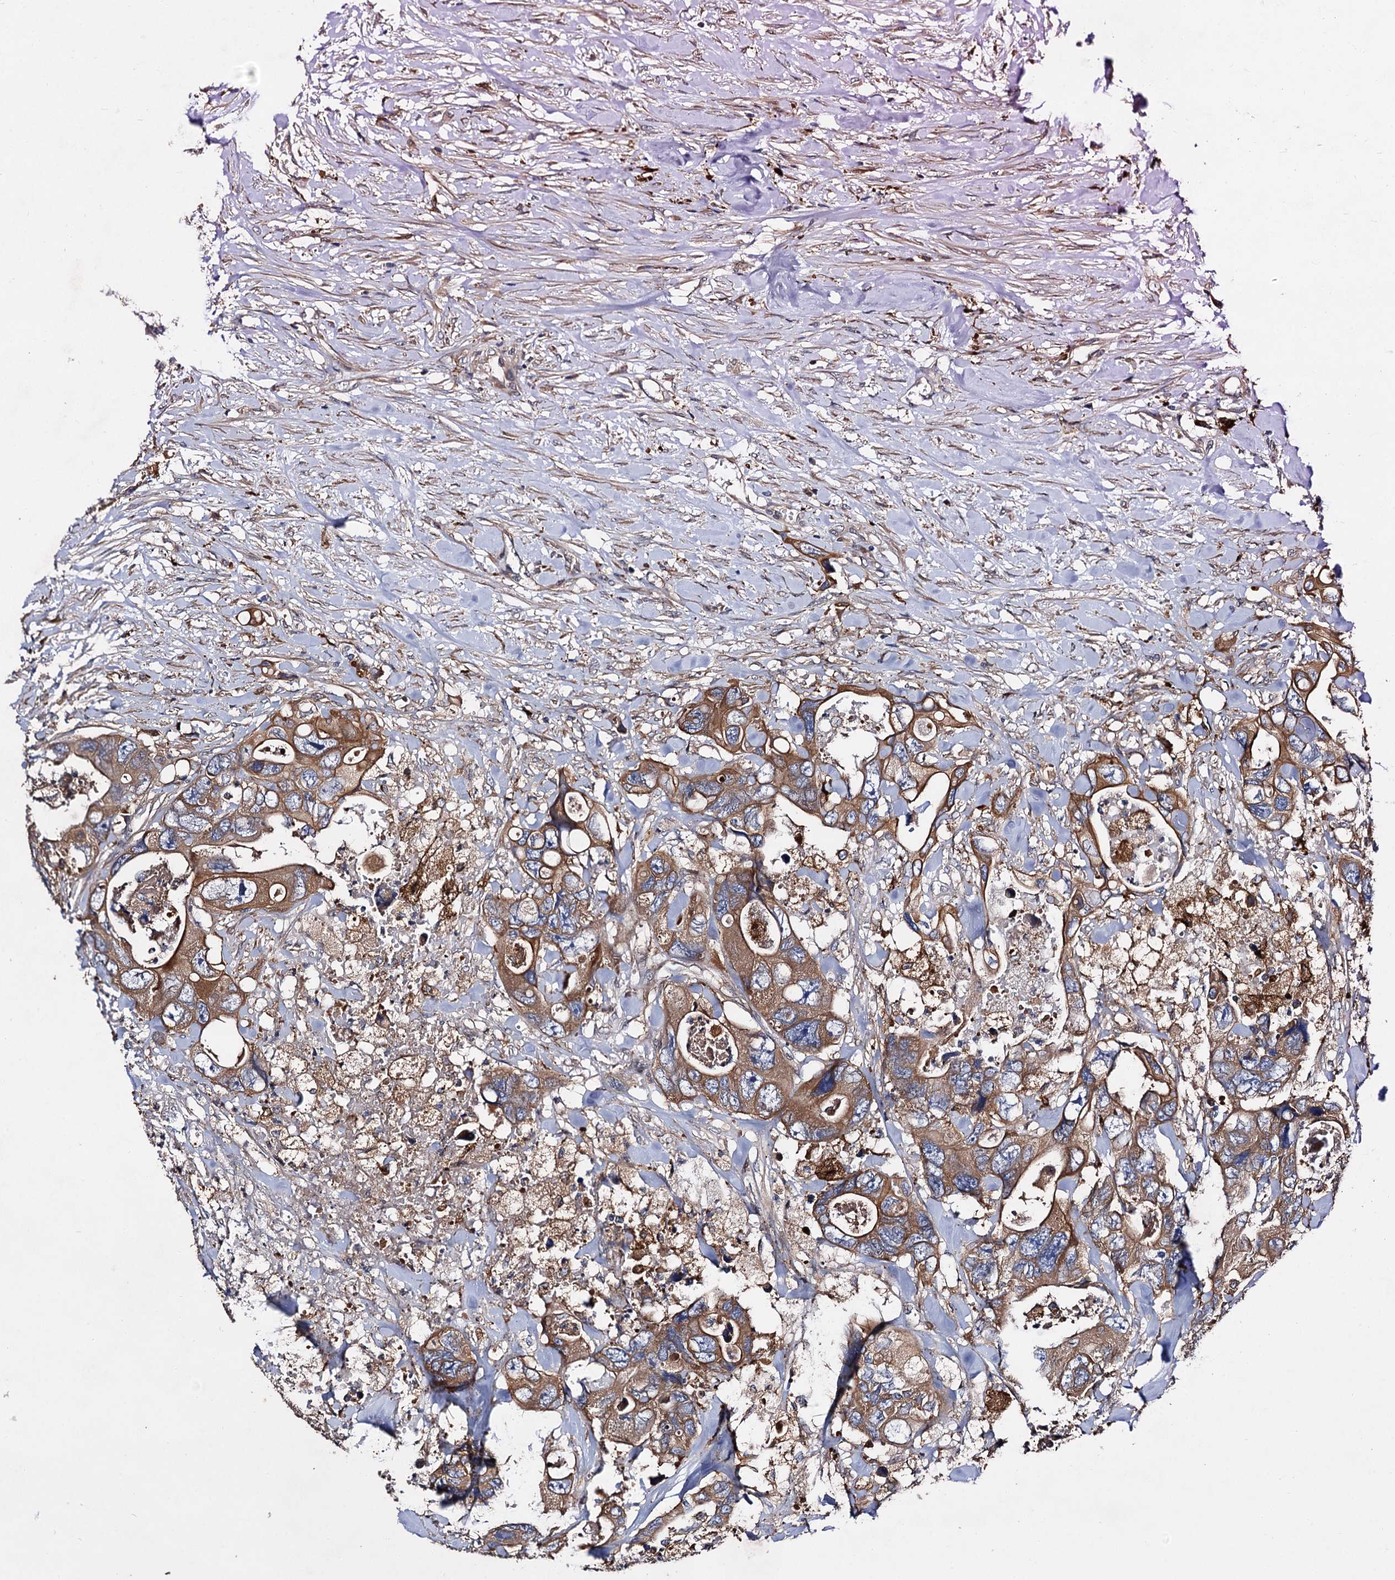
{"staining": {"intensity": "moderate", "quantity": ">75%", "location": "cytoplasmic/membranous"}, "tissue": "colorectal cancer", "cell_type": "Tumor cells", "image_type": "cancer", "snomed": [{"axis": "morphology", "description": "Adenocarcinoma, NOS"}, {"axis": "topography", "description": "Rectum"}], "caption": "Immunohistochemistry (IHC) micrograph of neoplastic tissue: colorectal adenocarcinoma stained using immunohistochemistry (IHC) demonstrates medium levels of moderate protein expression localized specifically in the cytoplasmic/membranous of tumor cells, appearing as a cytoplasmic/membranous brown color.", "gene": "NAA25", "patient": {"sex": "male", "age": 57}}